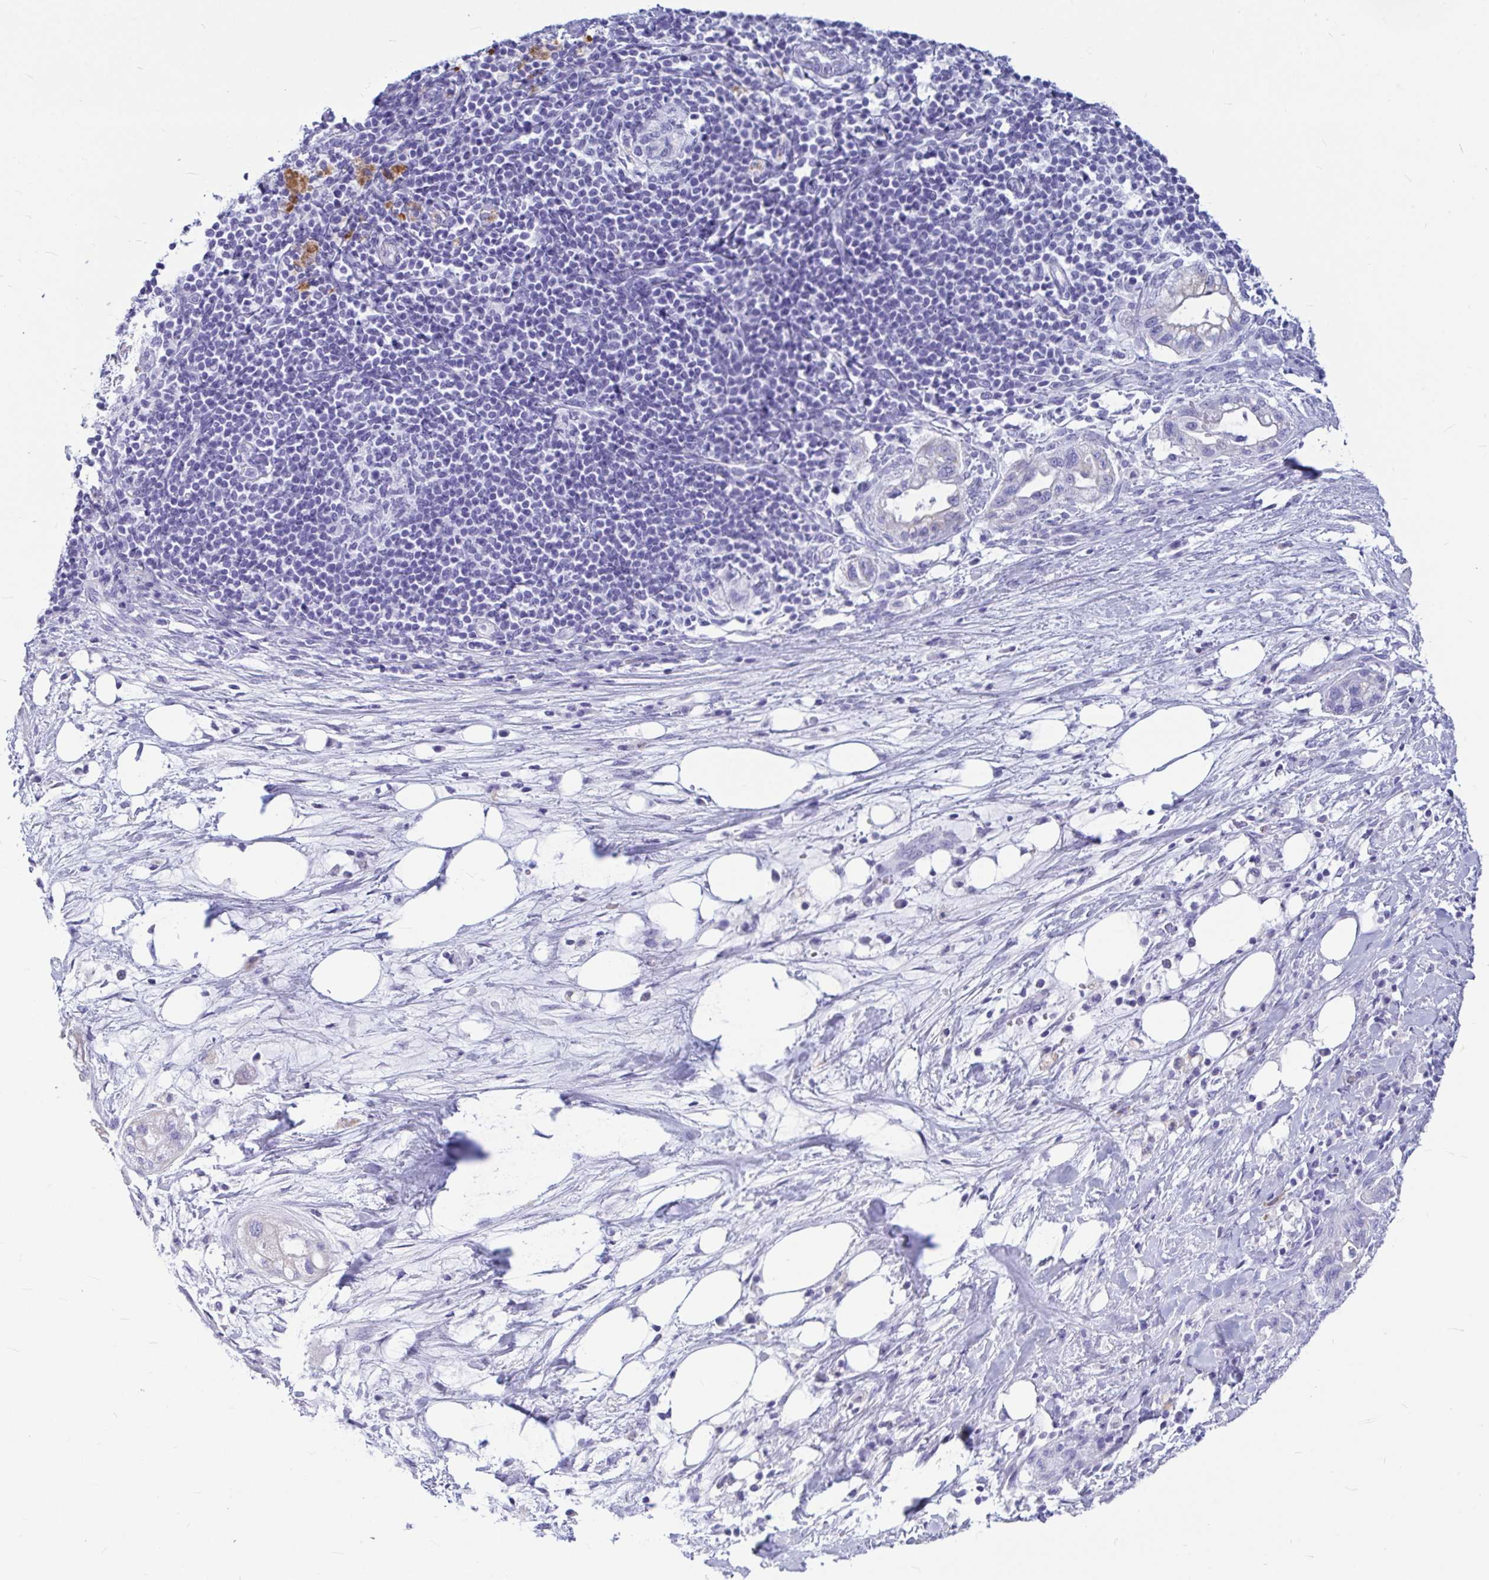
{"staining": {"intensity": "negative", "quantity": "none", "location": "none"}, "tissue": "pancreatic cancer", "cell_type": "Tumor cells", "image_type": "cancer", "snomed": [{"axis": "morphology", "description": "Adenocarcinoma, NOS"}, {"axis": "topography", "description": "Pancreas"}], "caption": "Immunohistochemical staining of human pancreatic cancer (adenocarcinoma) demonstrates no significant positivity in tumor cells.", "gene": "OR5J2", "patient": {"sex": "male", "age": 44}}